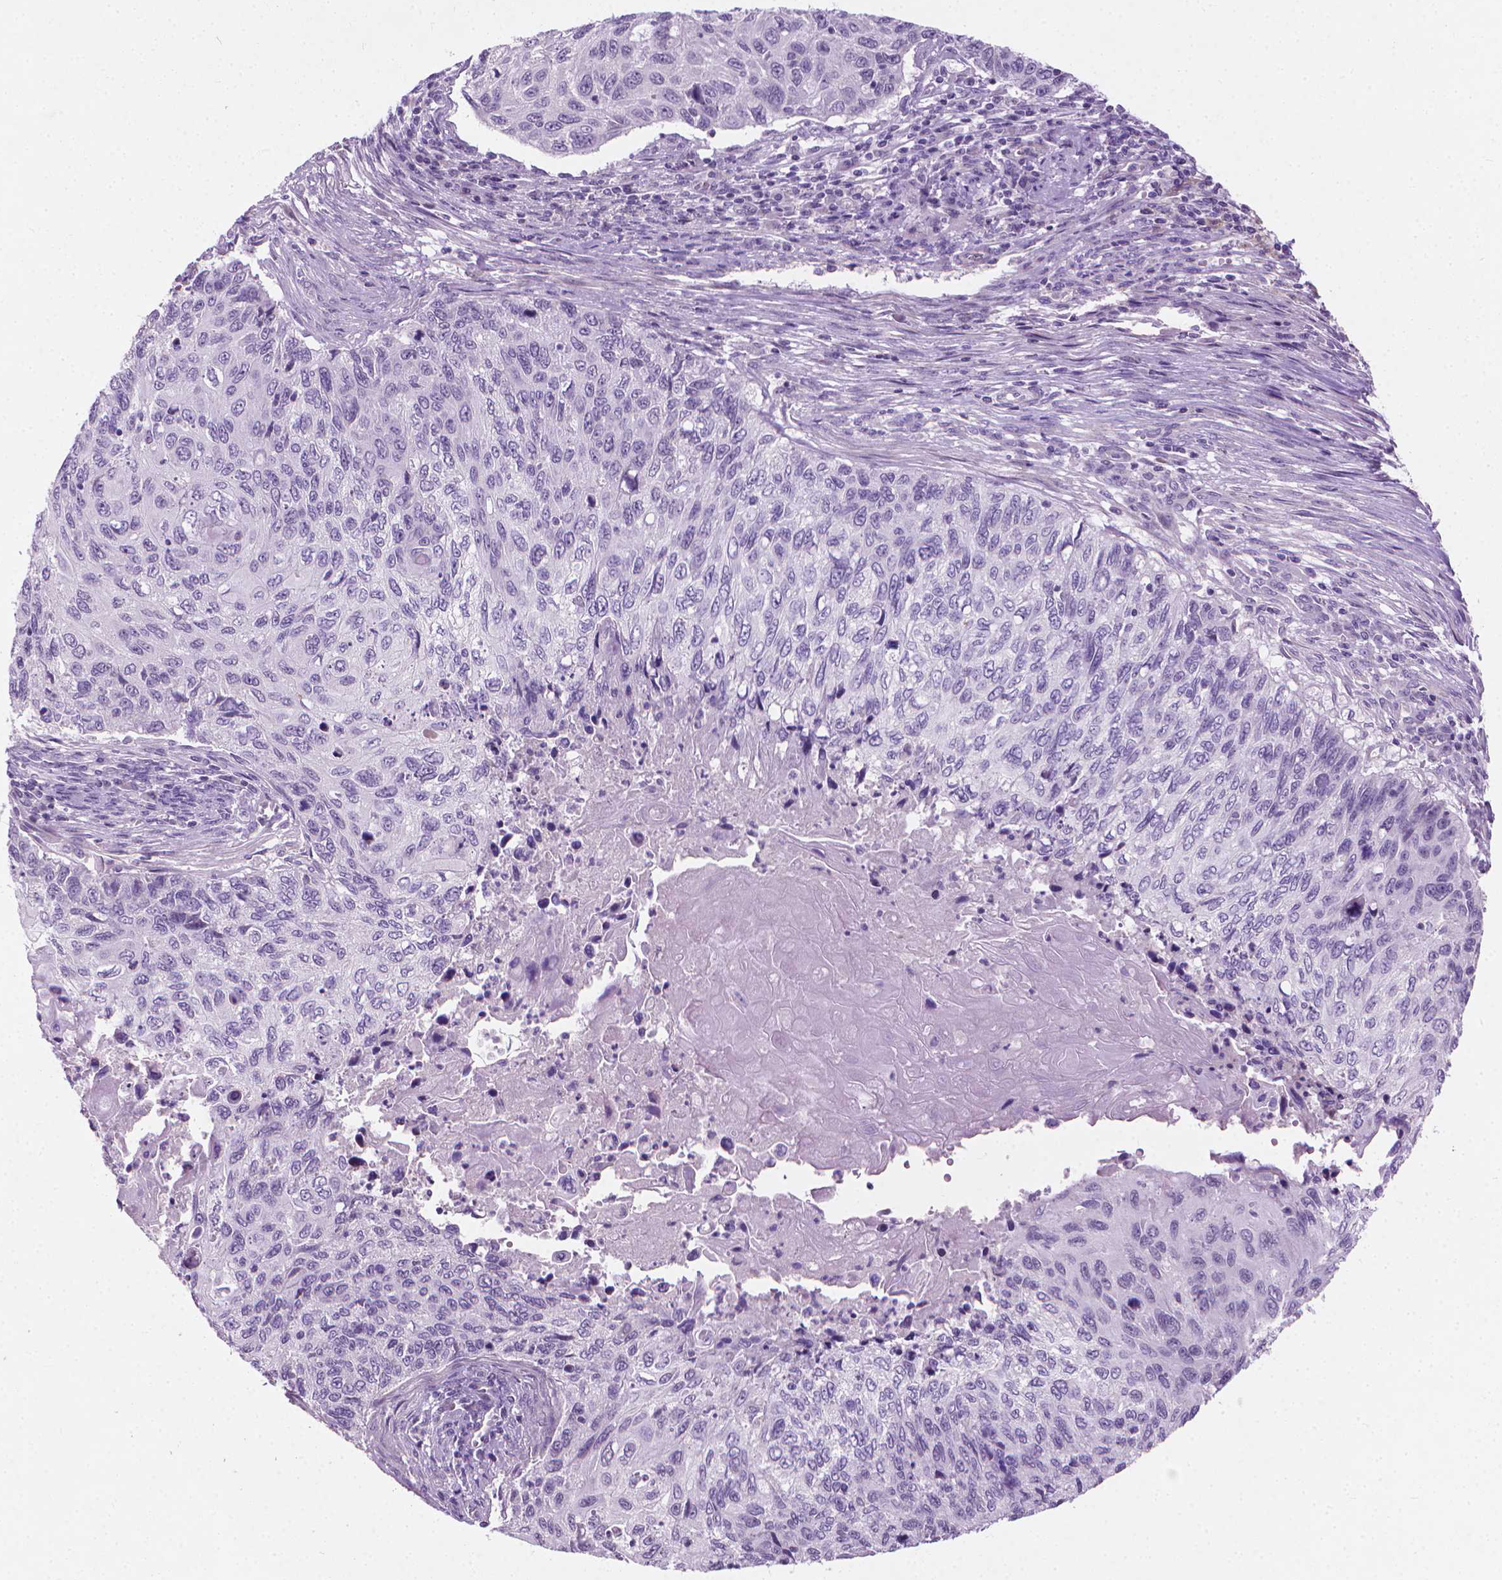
{"staining": {"intensity": "negative", "quantity": "none", "location": "none"}, "tissue": "cervical cancer", "cell_type": "Tumor cells", "image_type": "cancer", "snomed": [{"axis": "morphology", "description": "Squamous cell carcinoma, NOS"}, {"axis": "topography", "description": "Cervix"}], "caption": "A high-resolution histopathology image shows immunohistochemistry (IHC) staining of cervical squamous cell carcinoma, which displays no significant staining in tumor cells.", "gene": "KRT73", "patient": {"sex": "female", "age": 70}}